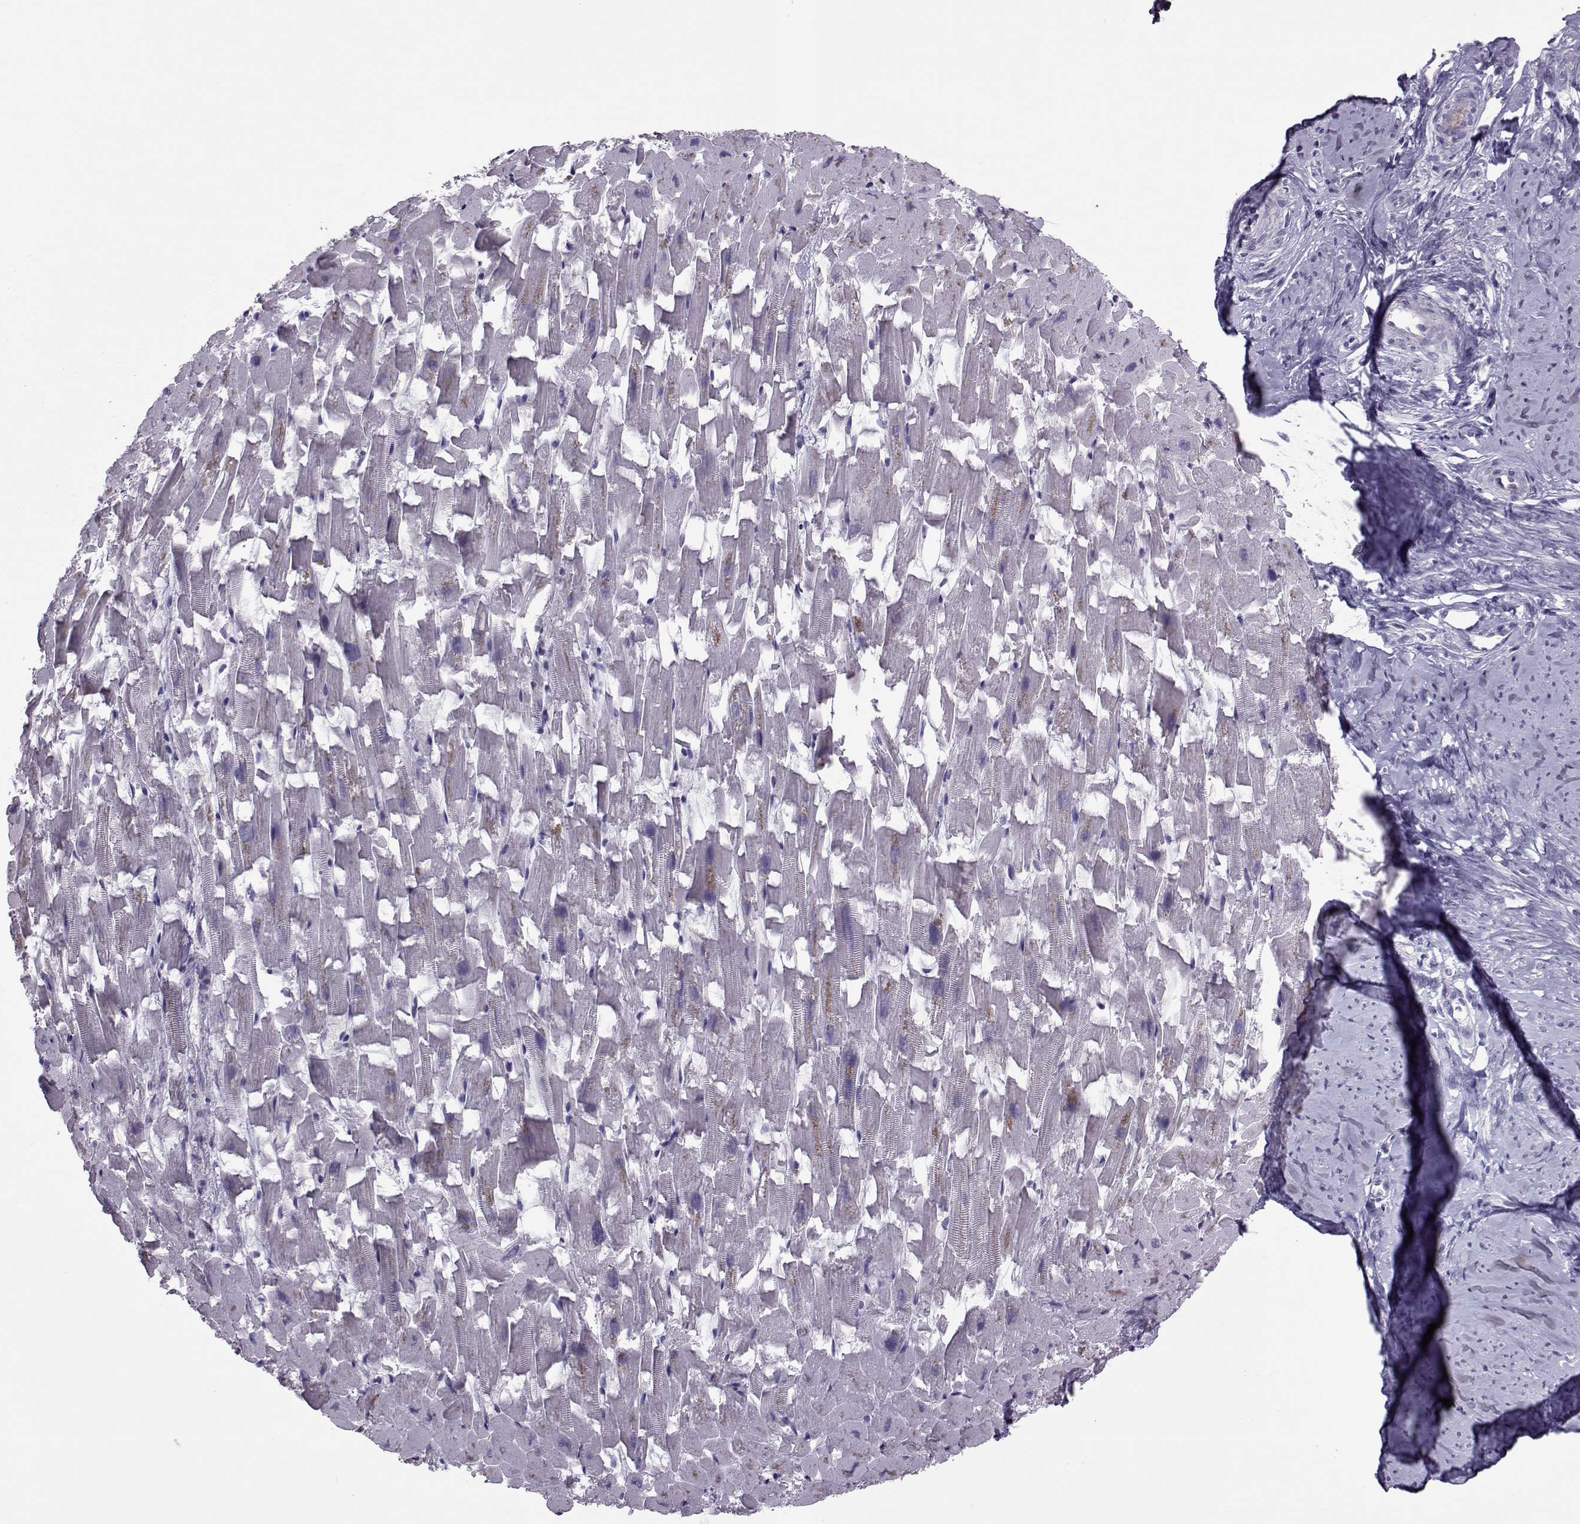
{"staining": {"intensity": "negative", "quantity": "none", "location": "none"}, "tissue": "heart muscle", "cell_type": "Cardiomyocytes", "image_type": "normal", "snomed": [{"axis": "morphology", "description": "Normal tissue, NOS"}, {"axis": "topography", "description": "Heart"}], "caption": "High magnification brightfield microscopy of normal heart muscle stained with DAB (3,3'-diaminobenzidine) (brown) and counterstained with hematoxylin (blue): cardiomyocytes show no significant expression. Nuclei are stained in blue.", "gene": "ASRGL1", "patient": {"sex": "female", "age": 64}}